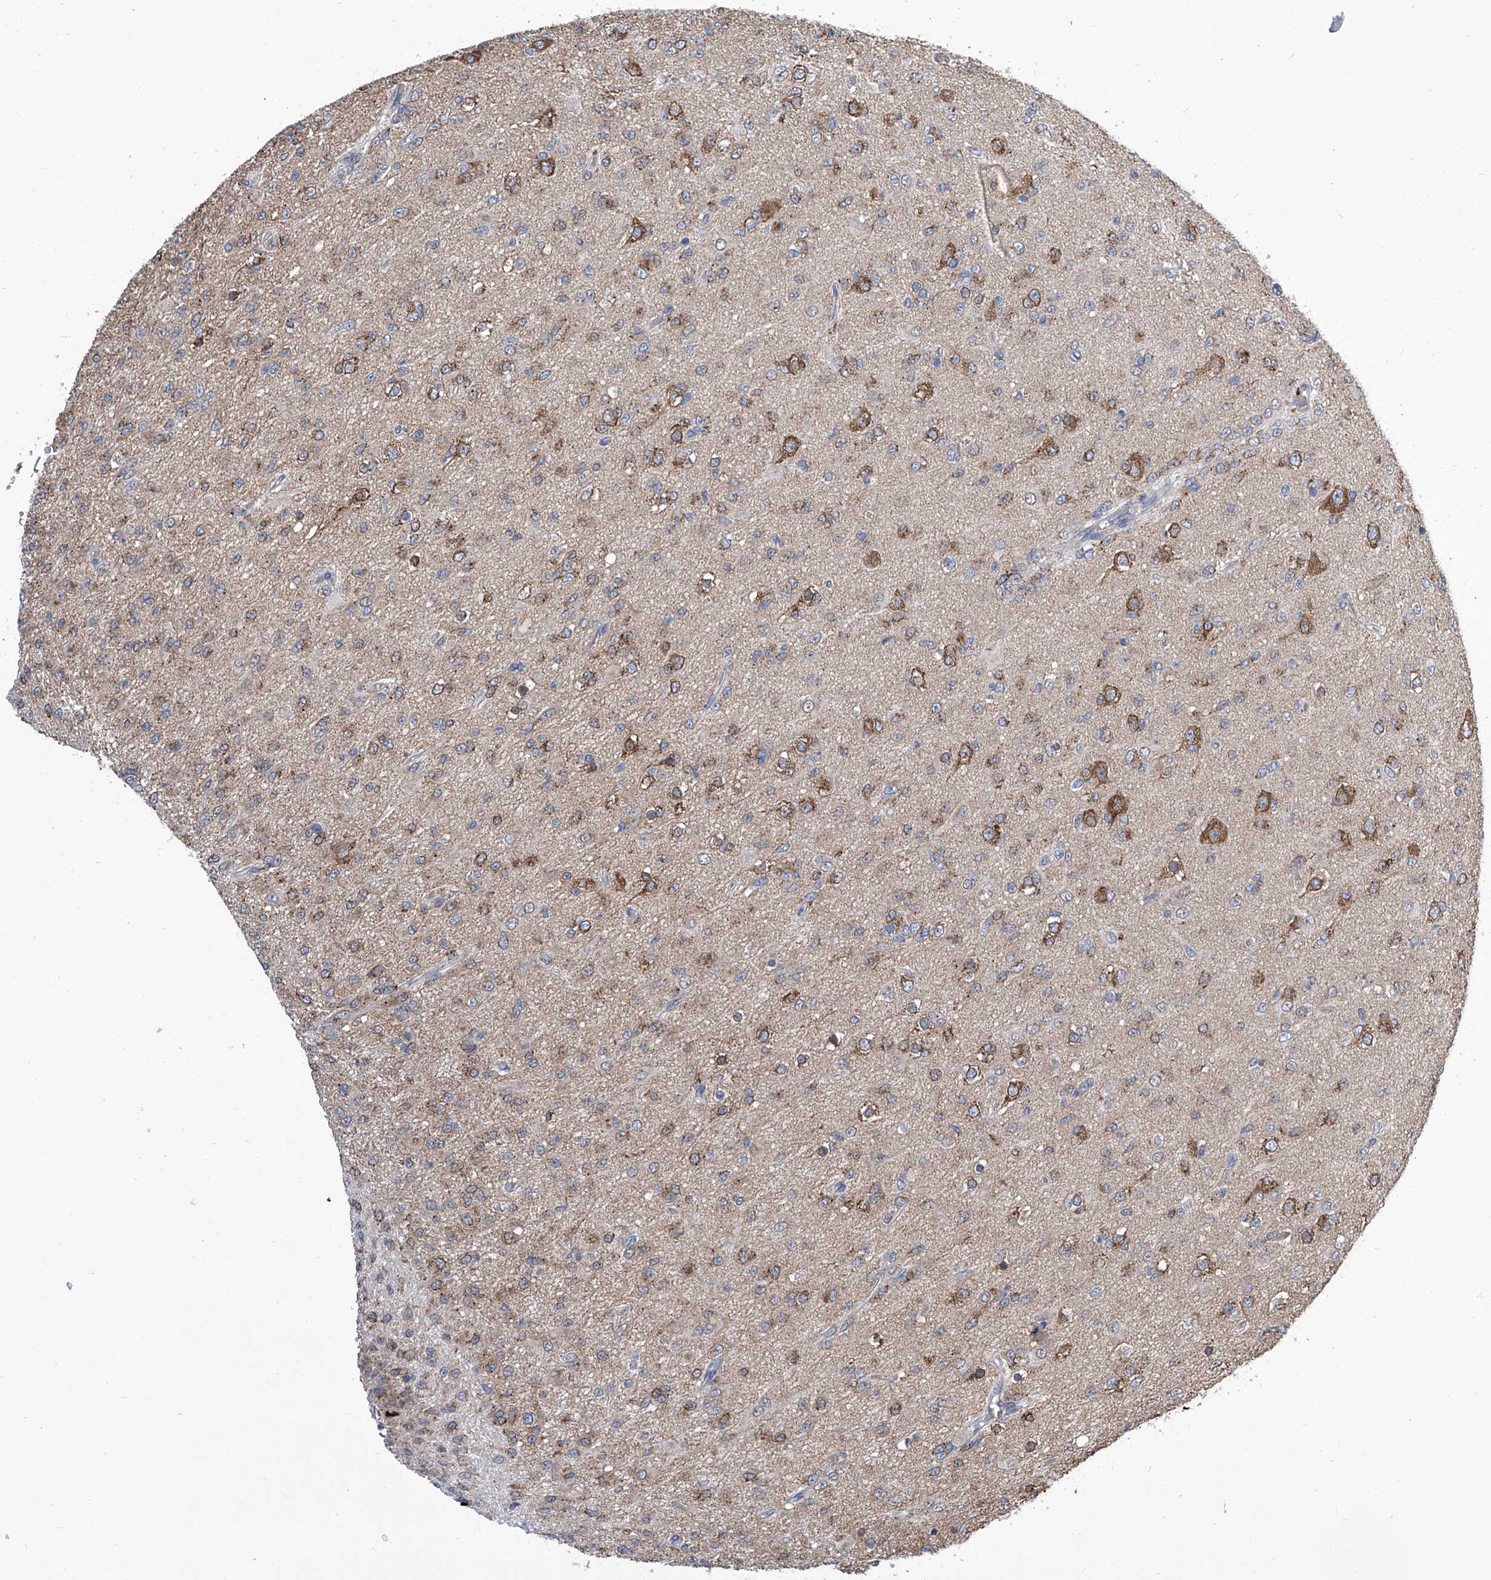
{"staining": {"intensity": "moderate", "quantity": "<25%", "location": "cytoplasmic/membranous"}, "tissue": "glioma", "cell_type": "Tumor cells", "image_type": "cancer", "snomed": [{"axis": "morphology", "description": "Glioma, malignant, Low grade"}, {"axis": "topography", "description": "Brain"}], "caption": "Immunohistochemistry (IHC) image of neoplastic tissue: low-grade glioma (malignant) stained using immunohistochemistry (IHC) shows low levels of moderate protein expression localized specifically in the cytoplasmic/membranous of tumor cells, appearing as a cytoplasmic/membranous brown color.", "gene": "TJAP1", "patient": {"sex": "male", "age": 65}}